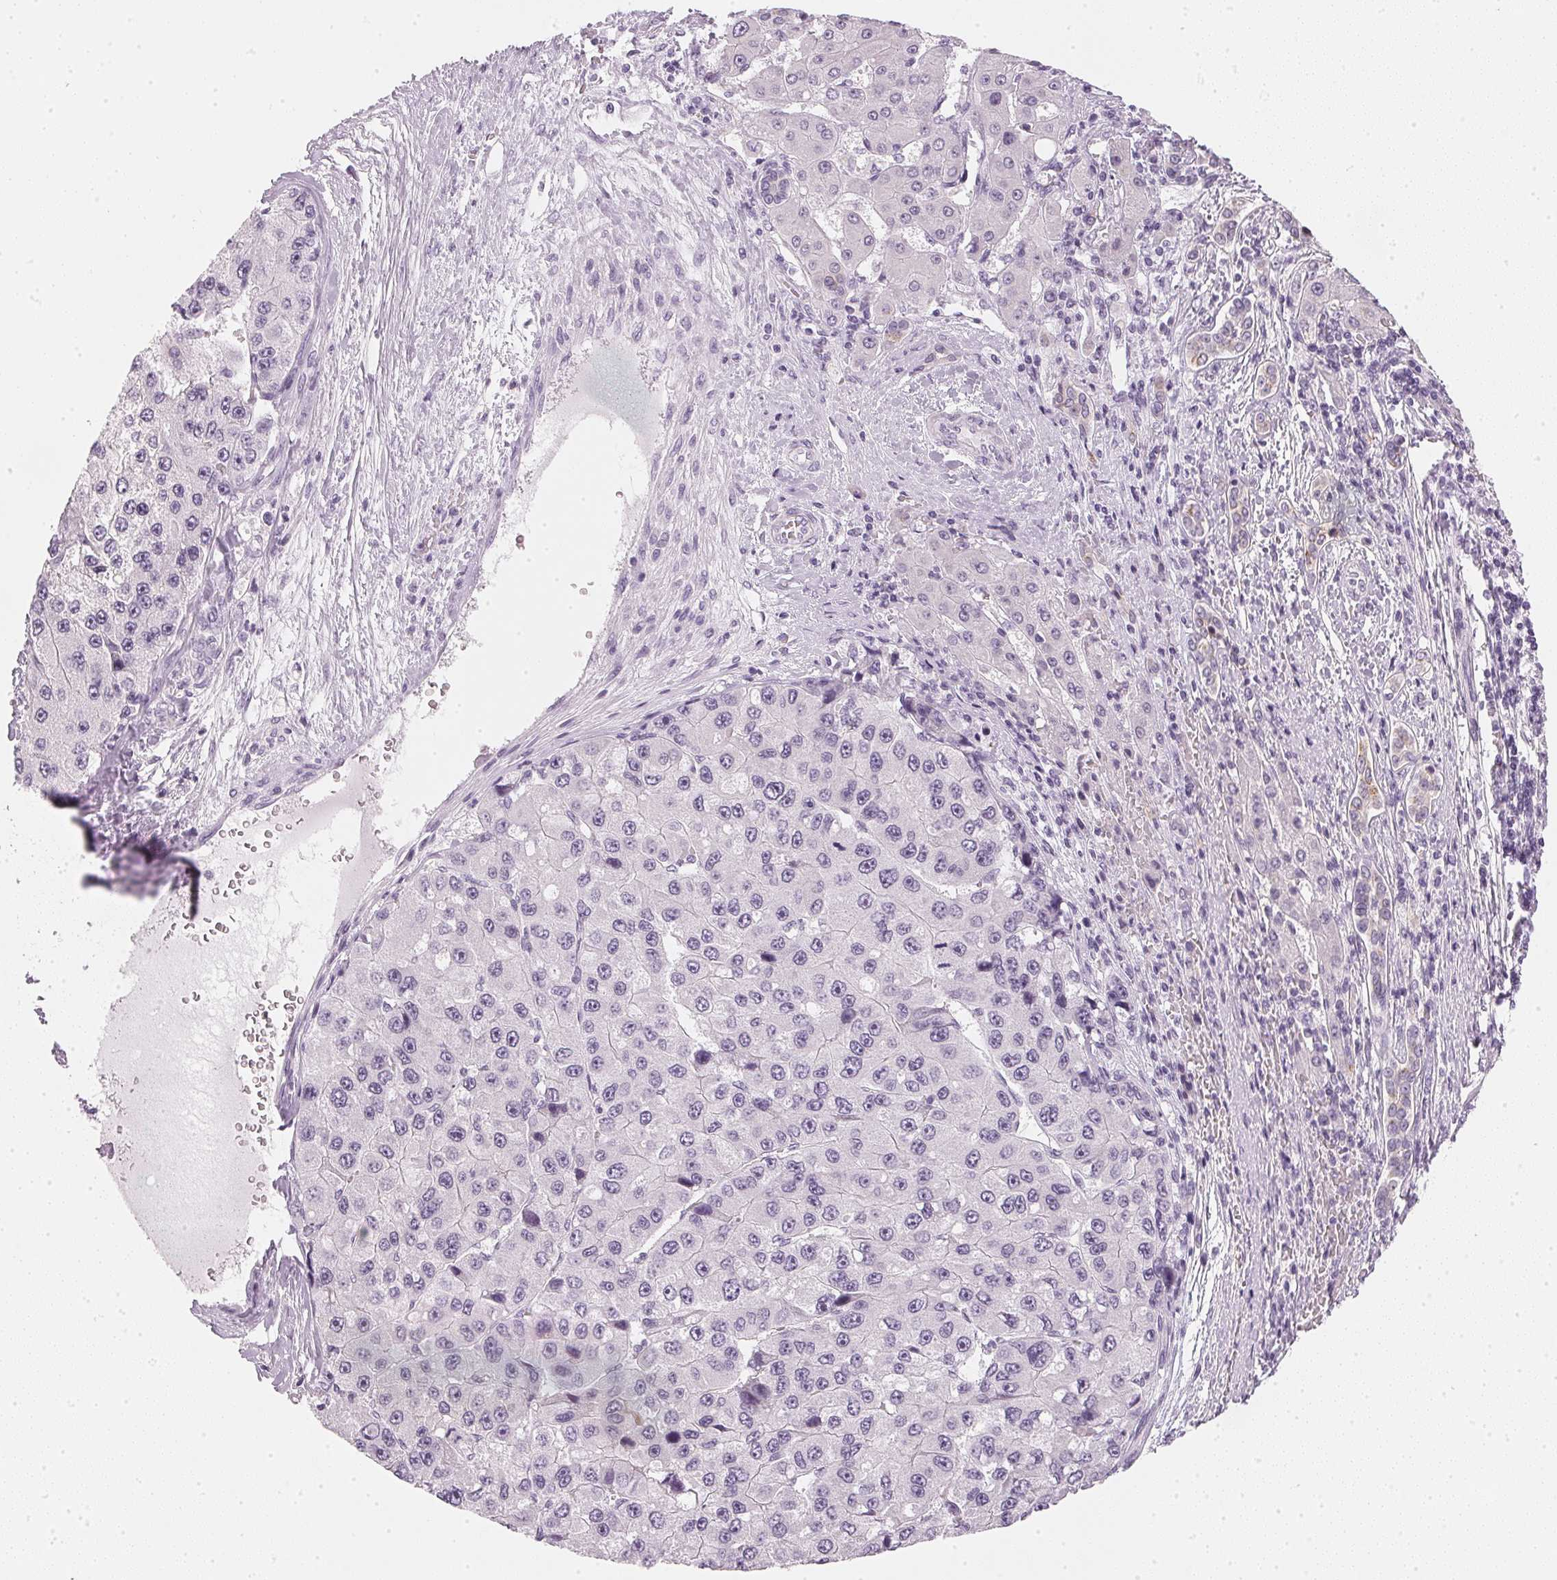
{"staining": {"intensity": "negative", "quantity": "none", "location": "none"}, "tissue": "liver cancer", "cell_type": "Tumor cells", "image_type": "cancer", "snomed": [{"axis": "morphology", "description": "Carcinoma, Hepatocellular, NOS"}, {"axis": "topography", "description": "Liver"}], "caption": "This is a histopathology image of immunohistochemistry staining of liver cancer (hepatocellular carcinoma), which shows no positivity in tumor cells.", "gene": "CHST4", "patient": {"sex": "female", "age": 73}}